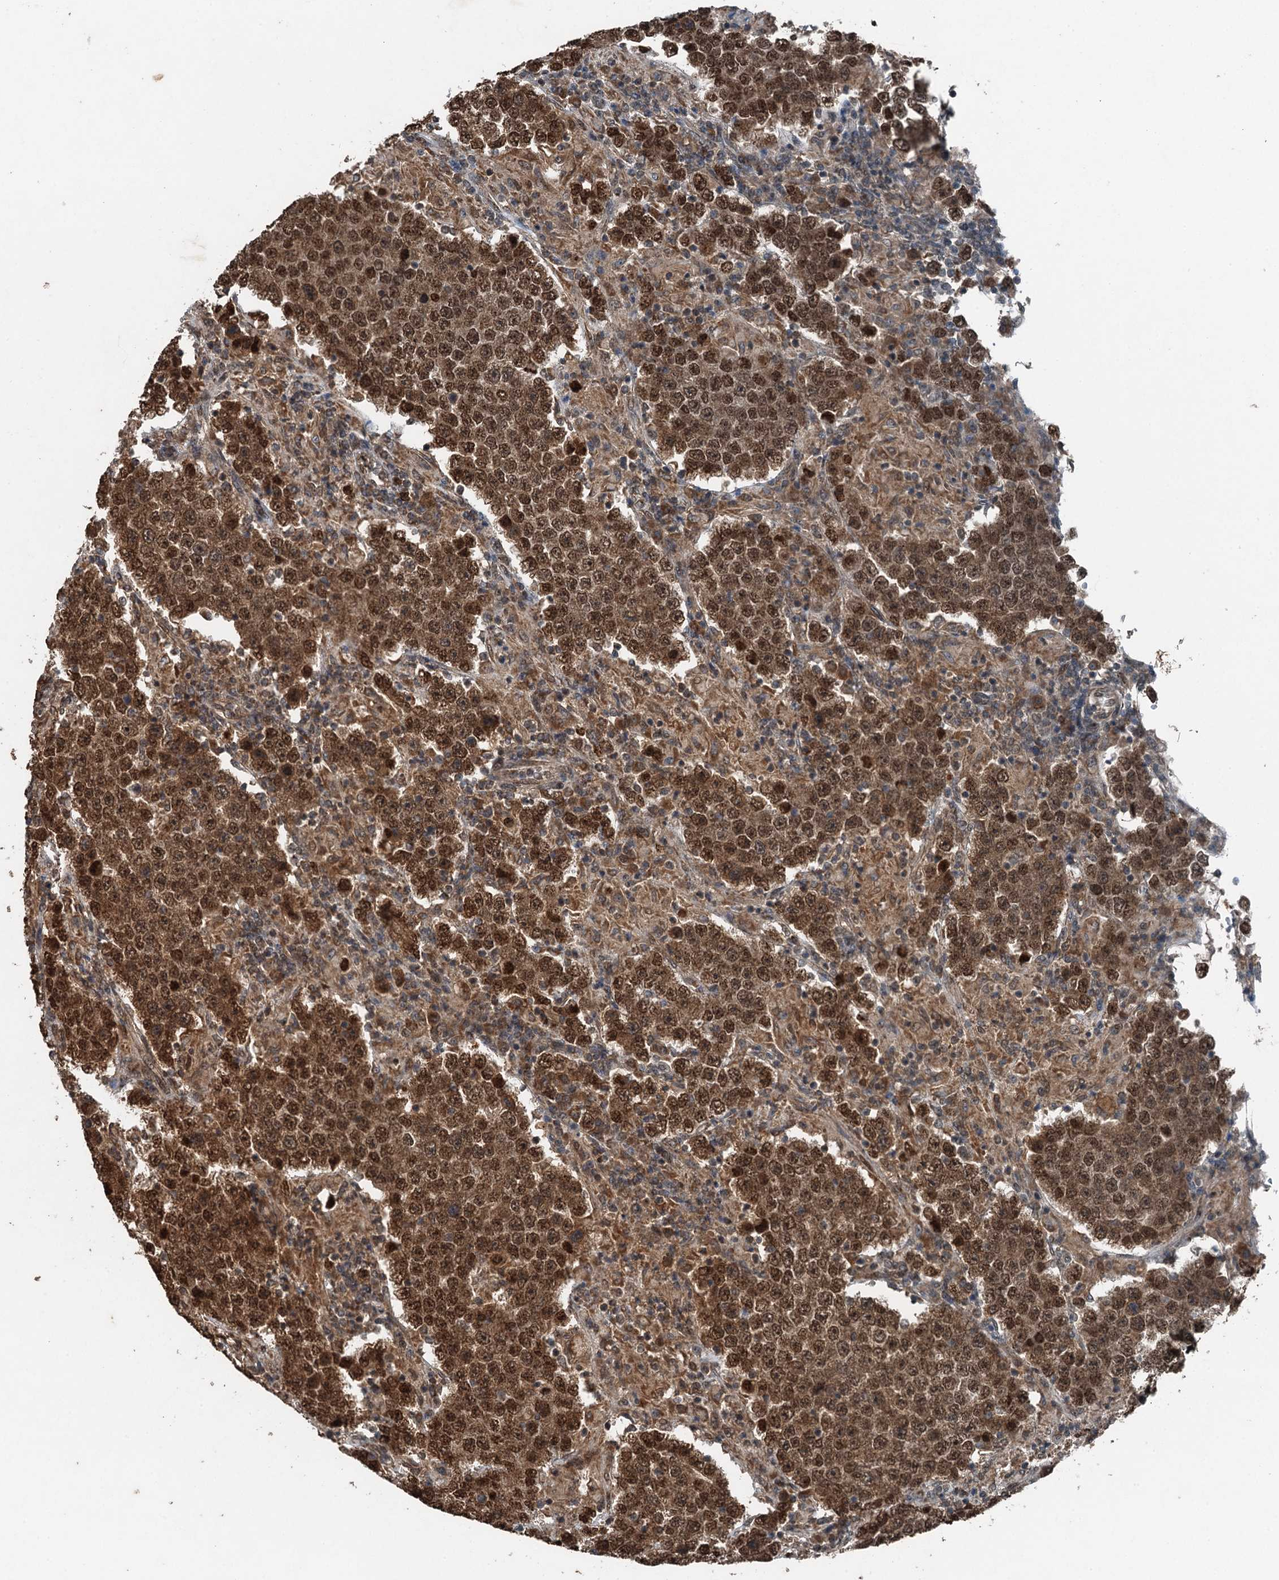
{"staining": {"intensity": "strong", "quantity": ">75%", "location": "cytoplasmic/membranous,nuclear"}, "tissue": "testis cancer", "cell_type": "Tumor cells", "image_type": "cancer", "snomed": [{"axis": "morphology", "description": "Normal tissue, NOS"}, {"axis": "morphology", "description": "Urothelial carcinoma, High grade"}, {"axis": "morphology", "description": "Seminoma, NOS"}, {"axis": "morphology", "description": "Carcinoma, Embryonal, NOS"}, {"axis": "topography", "description": "Urinary bladder"}, {"axis": "topography", "description": "Testis"}], "caption": "Immunohistochemical staining of human seminoma (testis) demonstrates high levels of strong cytoplasmic/membranous and nuclear protein positivity in about >75% of tumor cells. (DAB (3,3'-diaminobenzidine) IHC with brightfield microscopy, high magnification).", "gene": "UBXN6", "patient": {"sex": "male", "age": 41}}